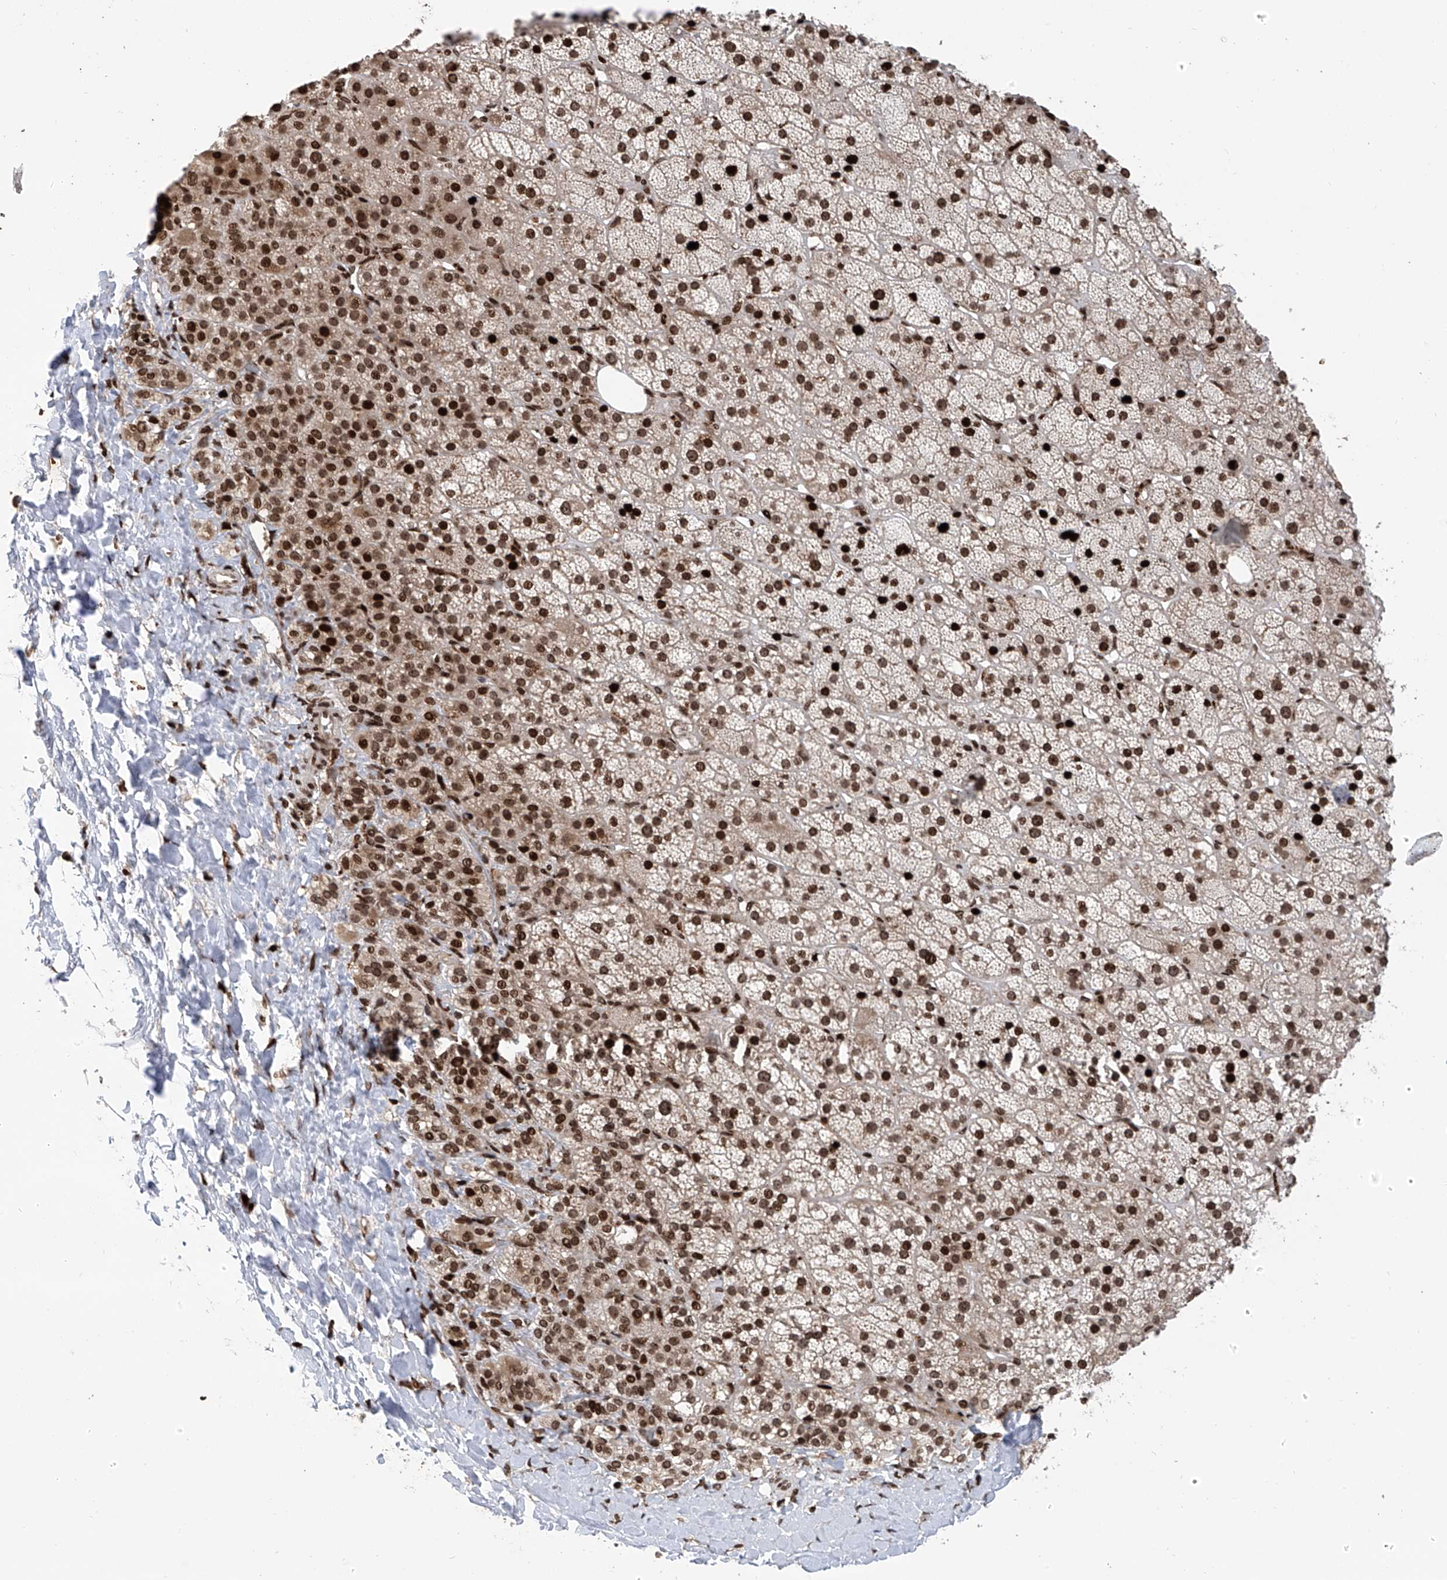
{"staining": {"intensity": "strong", "quantity": ">75%", "location": "nuclear"}, "tissue": "adrenal gland", "cell_type": "Glandular cells", "image_type": "normal", "snomed": [{"axis": "morphology", "description": "Normal tissue, NOS"}, {"axis": "topography", "description": "Adrenal gland"}], "caption": "Immunohistochemistry micrograph of normal adrenal gland: human adrenal gland stained using immunohistochemistry reveals high levels of strong protein expression localized specifically in the nuclear of glandular cells, appearing as a nuclear brown color.", "gene": "PAK1IP1", "patient": {"sex": "female", "age": 57}}